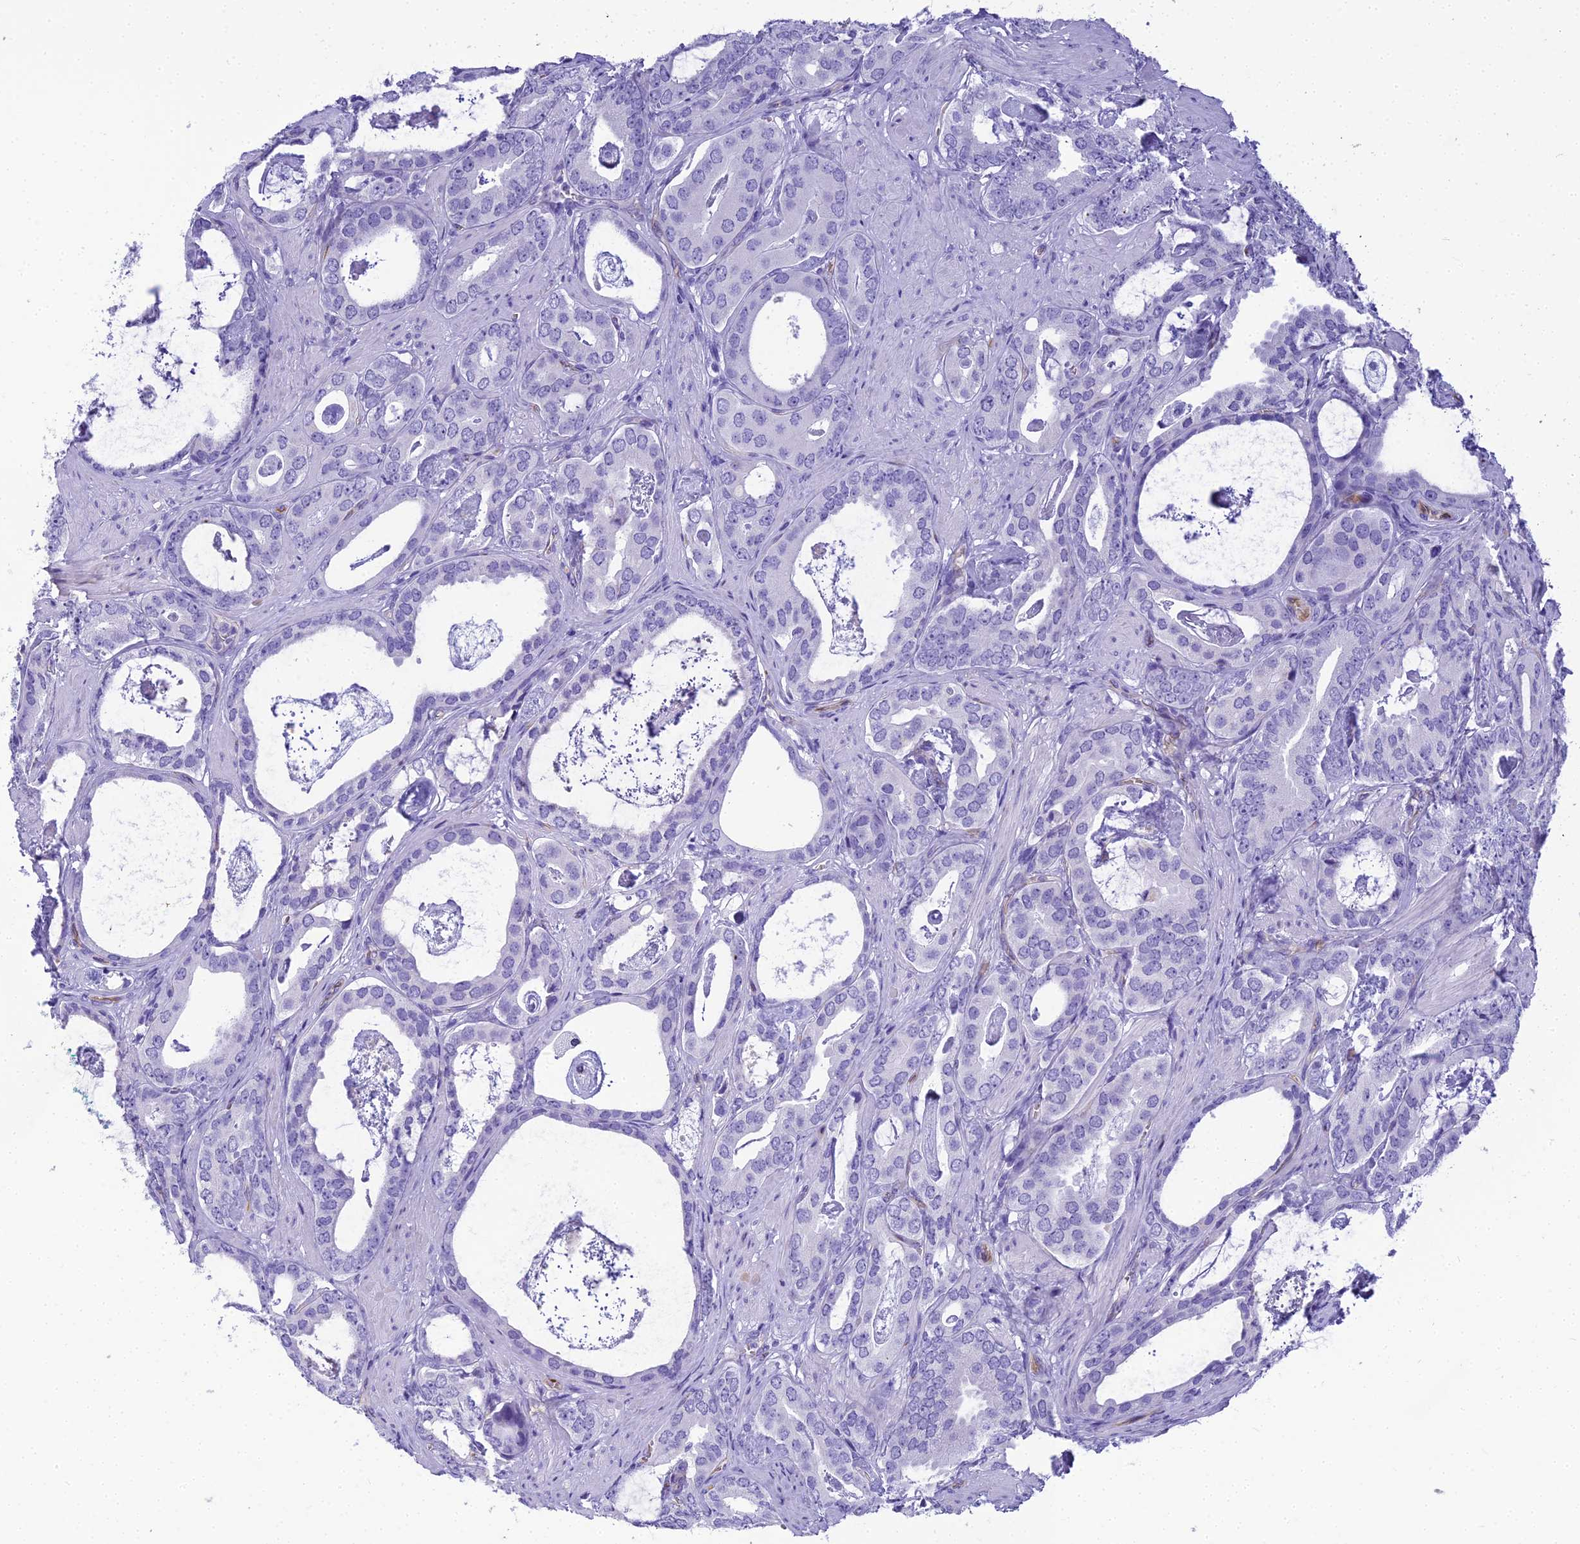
{"staining": {"intensity": "negative", "quantity": "none", "location": "none"}, "tissue": "prostate cancer", "cell_type": "Tumor cells", "image_type": "cancer", "snomed": [{"axis": "morphology", "description": "Adenocarcinoma, Low grade"}, {"axis": "topography", "description": "Prostate"}], "caption": "This is a histopathology image of immunohistochemistry (IHC) staining of prostate adenocarcinoma (low-grade), which shows no staining in tumor cells. (DAB immunohistochemistry (IHC), high magnification).", "gene": "NINJ1", "patient": {"sex": "male", "age": 71}}